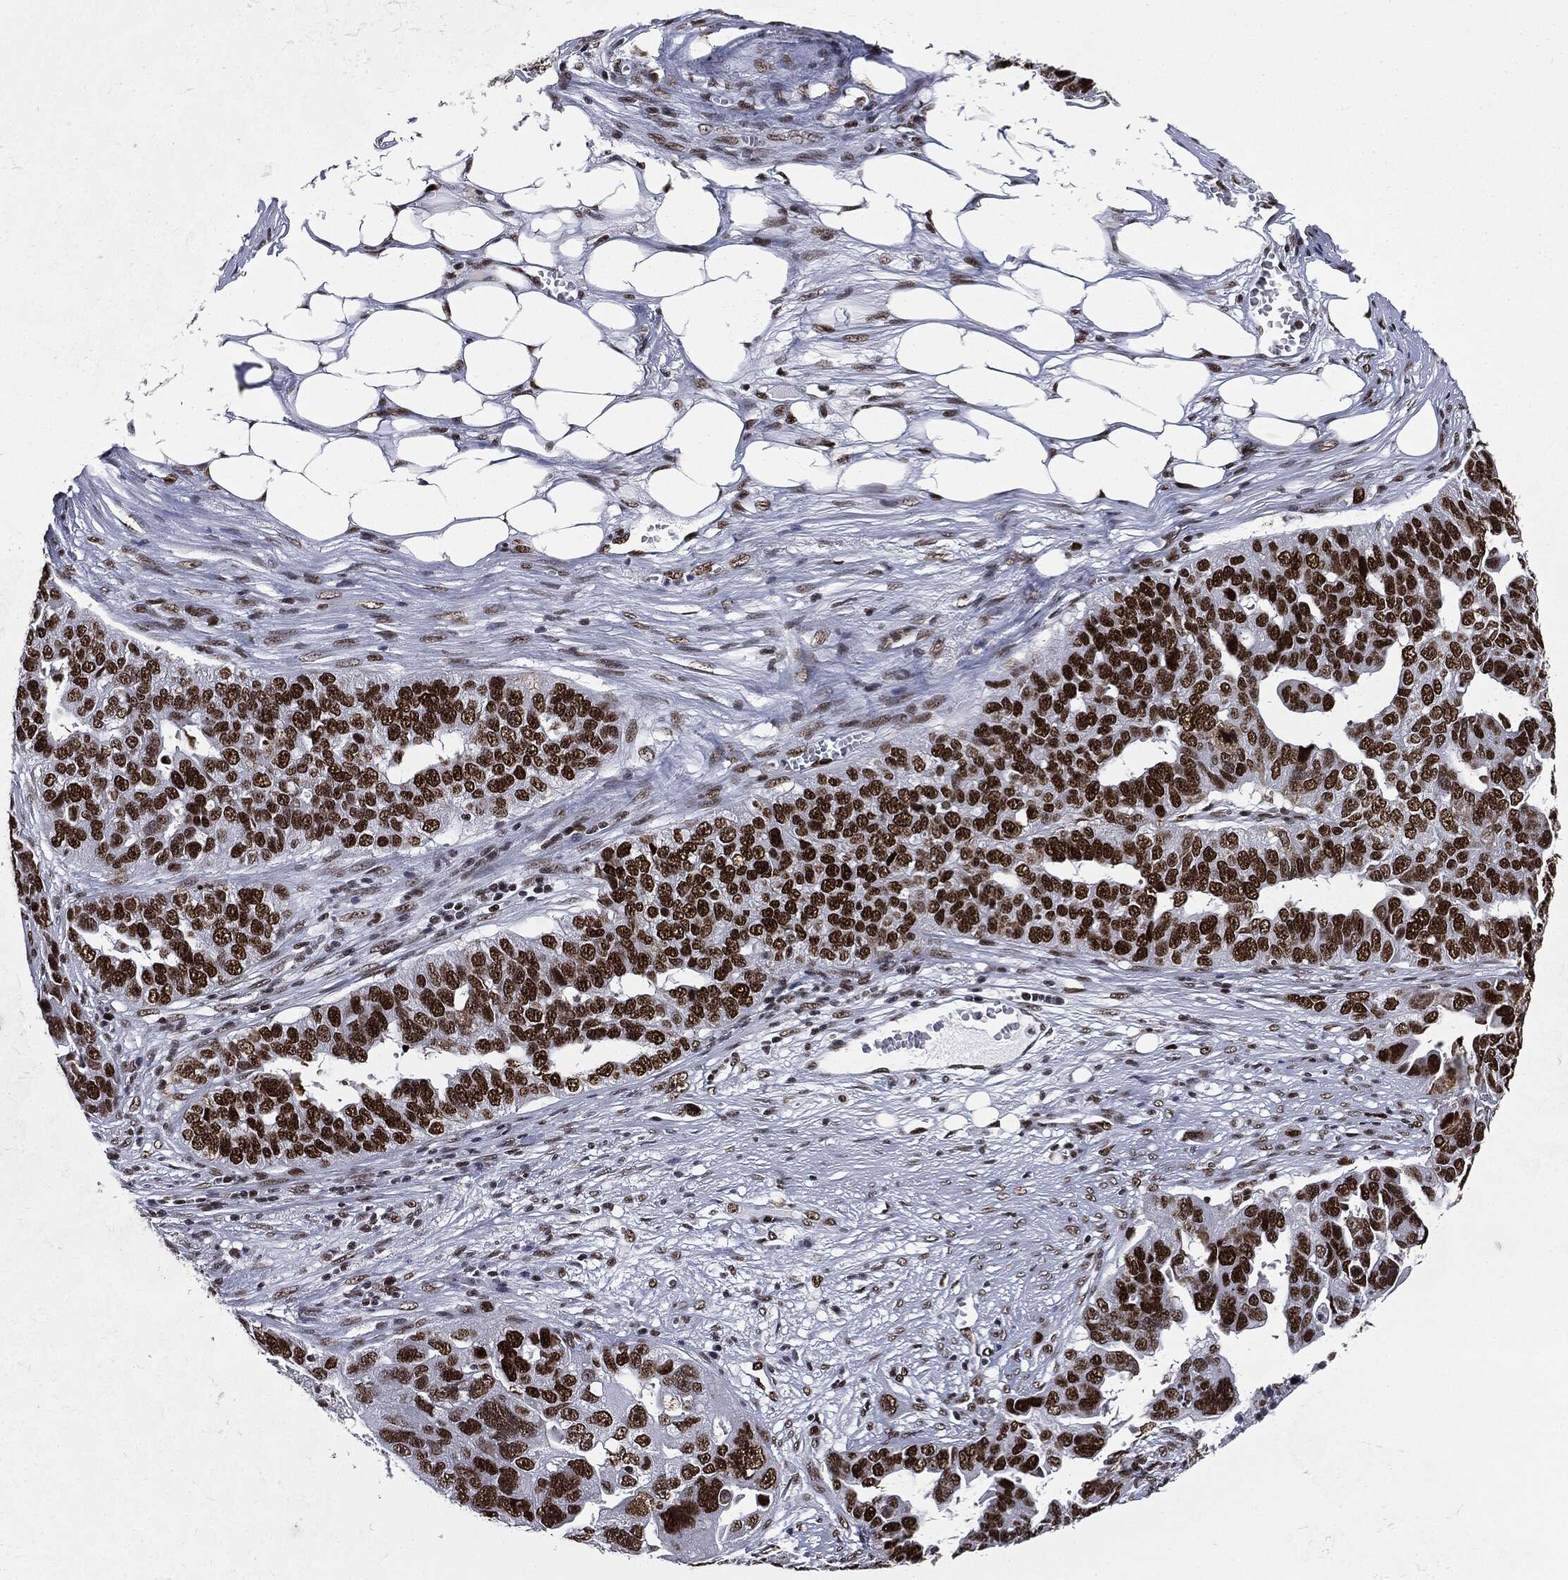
{"staining": {"intensity": "strong", "quantity": ">75%", "location": "nuclear"}, "tissue": "ovarian cancer", "cell_type": "Tumor cells", "image_type": "cancer", "snomed": [{"axis": "morphology", "description": "Carcinoma, endometroid"}, {"axis": "topography", "description": "Soft tissue"}, {"axis": "topography", "description": "Ovary"}], "caption": "Immunohistochemical staining of human ovarian cancer reveals high levels of strong nuclear expression in about >75% of tumor cells.", "gene": "MSH2", "patient": {"sex": "female", "age": 52}}